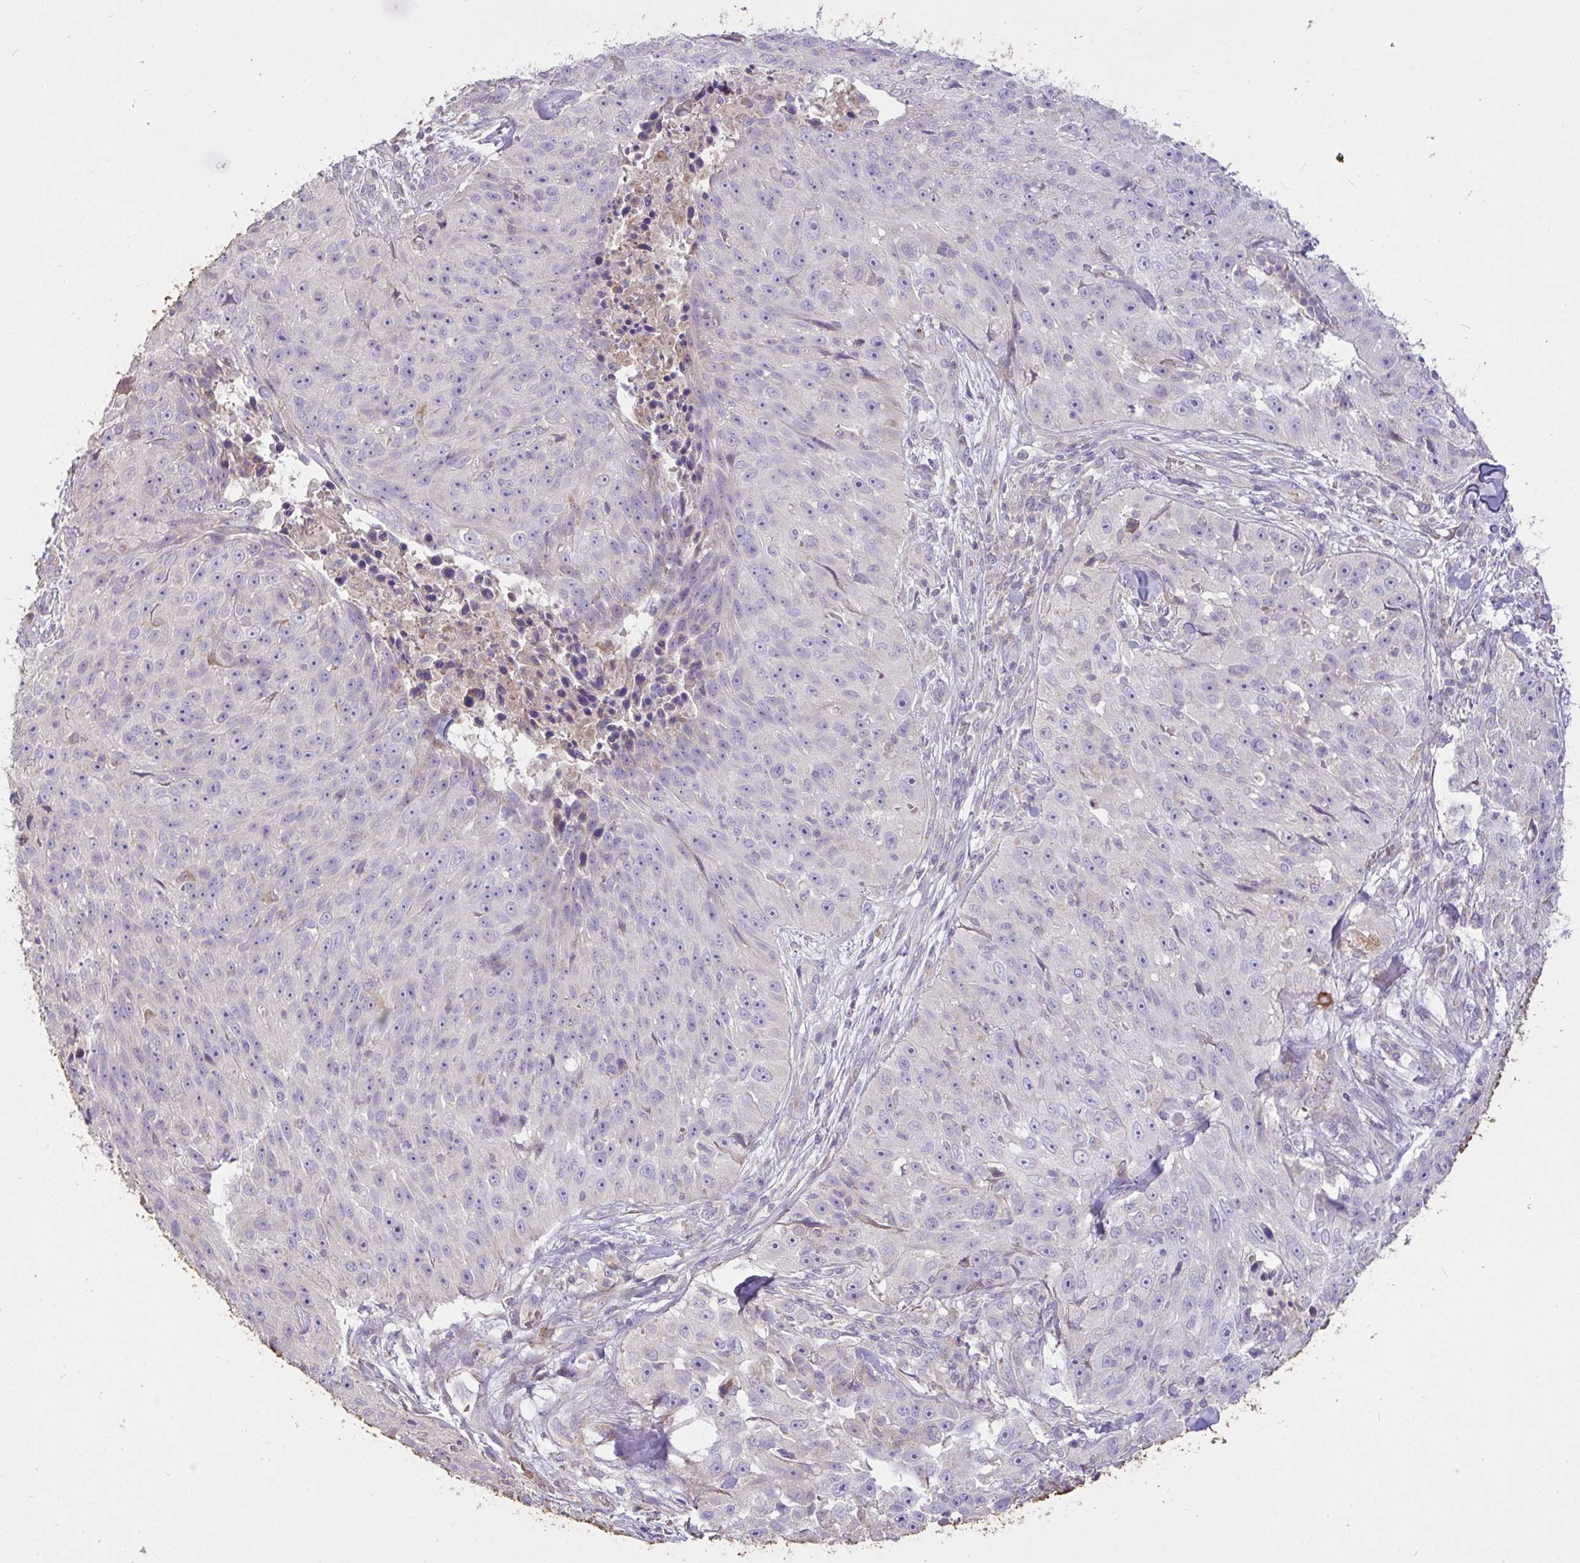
{"staining": {"intensity": "negative", "quantity": "none", "location": "none"}, "tissue": "skin cancer", "cell_type": "Tumor cells", "image_type": "cancer", "snomed": [{"axis": "morphology", "description": "Squamous cell carcinoma, NOS"}, {"axis": "topography", "description": "Skin"}], "caption": "This photomicrograph is of skin cancer stained with immunohistochemistry to label a protein in brown with the nuclei are counter-stained blue. There is no staining in tumor cells.", "gene": "FCER1A", "patient": {"sex": "female", "age": 87}}